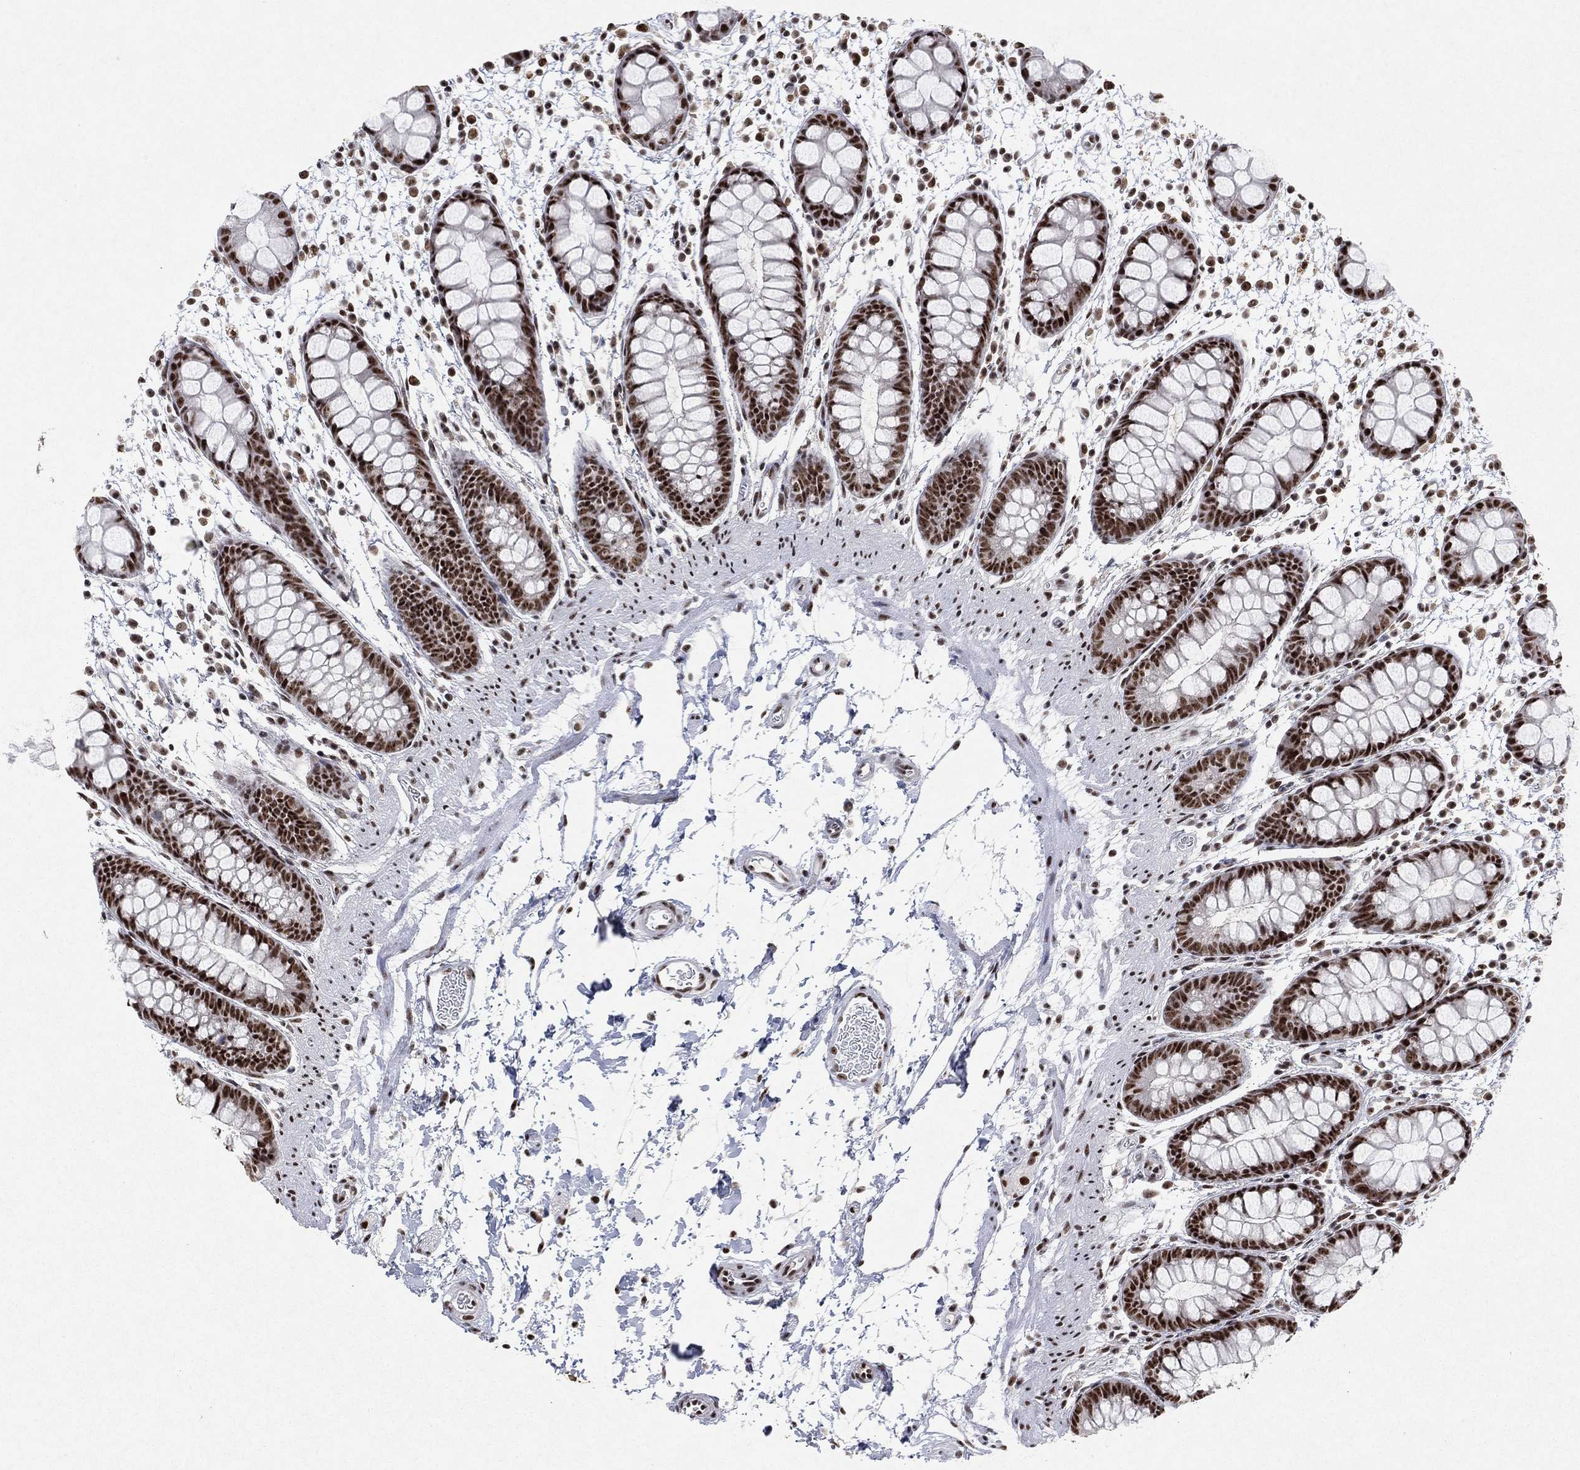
{"staining": {"intensity": "strong", "quantity": ">75%", "location": "nuclear"}, "tissue": "rectum", "cell_type": "Glandular cells", "image_type": "normal", "snomed": [{"axis": "morphology", "description": "Normal tissue, NOS"}, {"axis": "topography", "description": "Rectum"}], "caption": "An immunohistochemistry histopathology image of unremarkable tissue is shown. Protein staining in brown shows strong nuclear positivity in rectum within glandular cells. The protein of interest is shown in brown color, while the nuclei are stained blue.", "gene": "DDX27", "patient": {"sex": "male", "age": 57}}